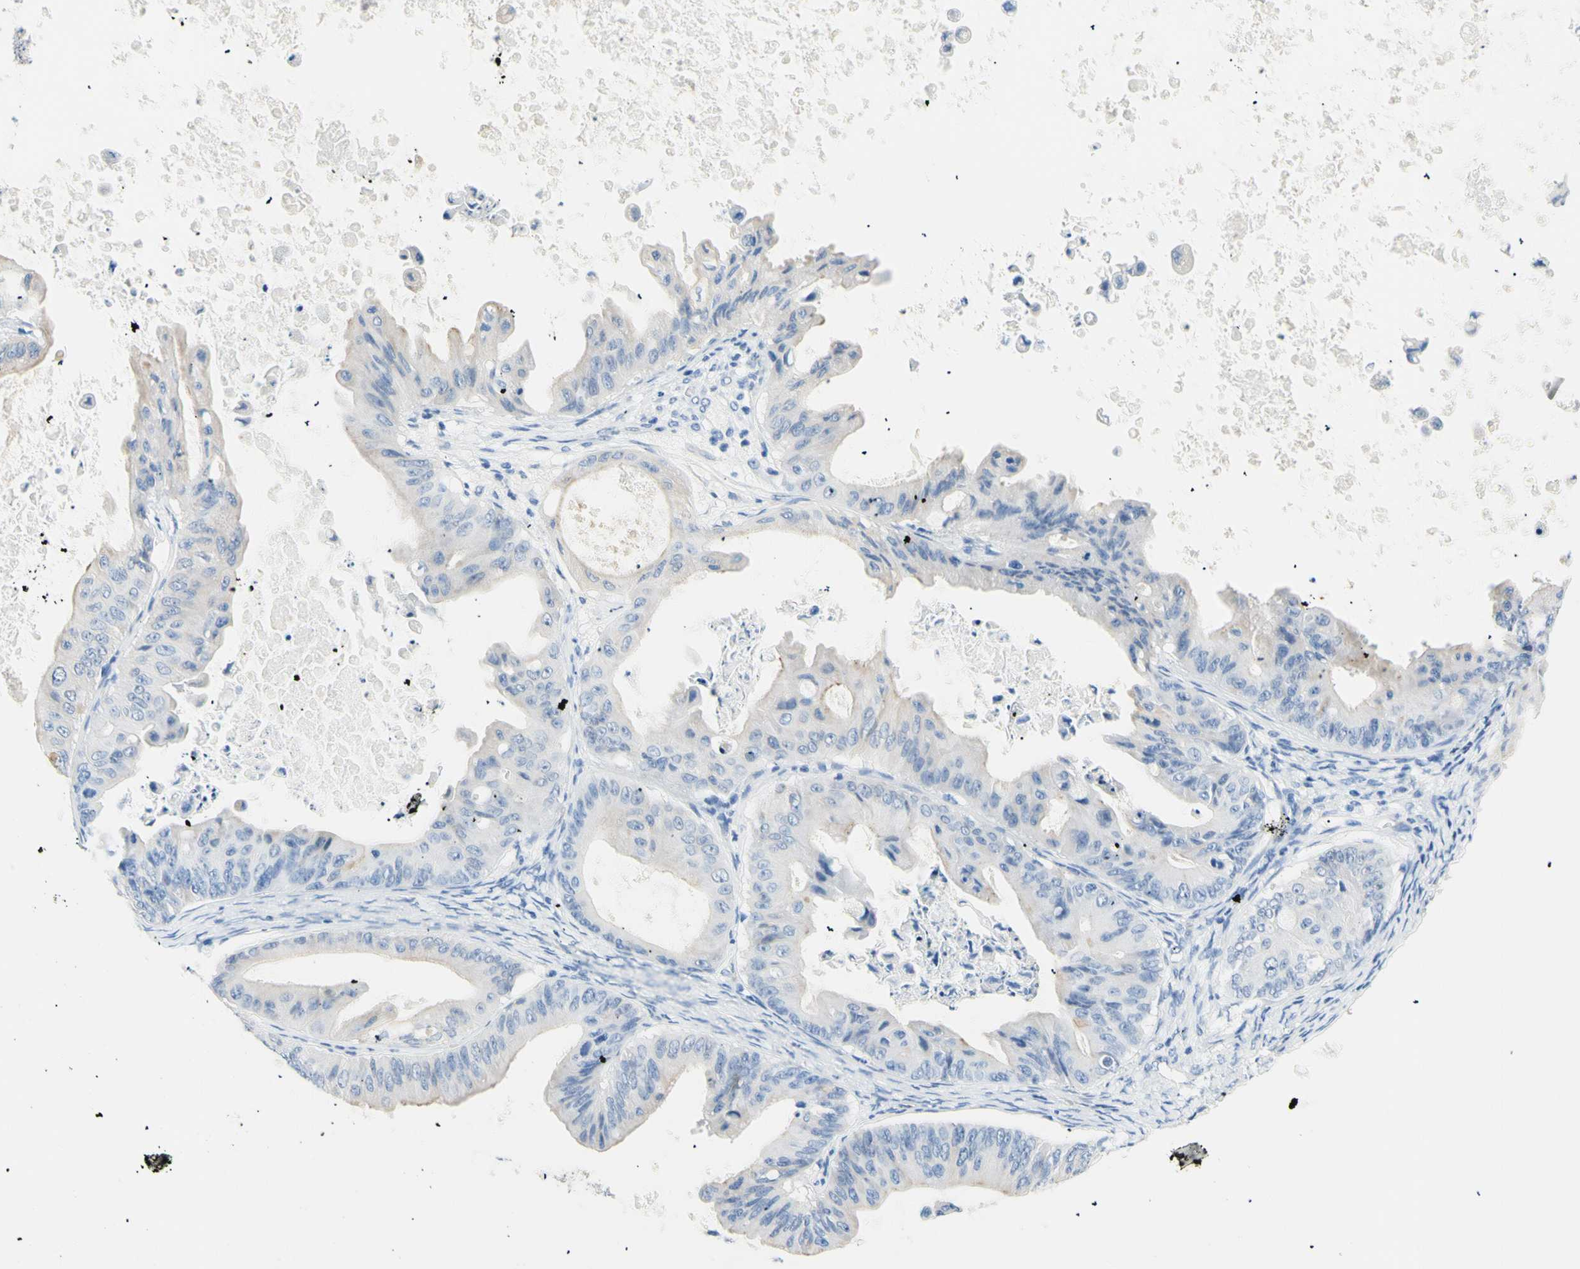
{"staining": {"intensity": "negative", "quantity": "none", "location": "none"}, "tissue": "ovarian cancer", "cell_type": "Tumor cells", "image_type": "cancer", "snomed": [{"axis": "morphology", "description": "Cystadenocarcinoma, mucinous, NOS"}, {"axis": "topography", "description": "Ovary"}], "caption": "High power microscopy histopathology image of an immunohistochemistry image of mucinous cystadenocarcinoma (ovarian), revealing no significant staining in tumor cells.", "gene": "HPCA", "patient": {"sex": "female", "age": 37}}